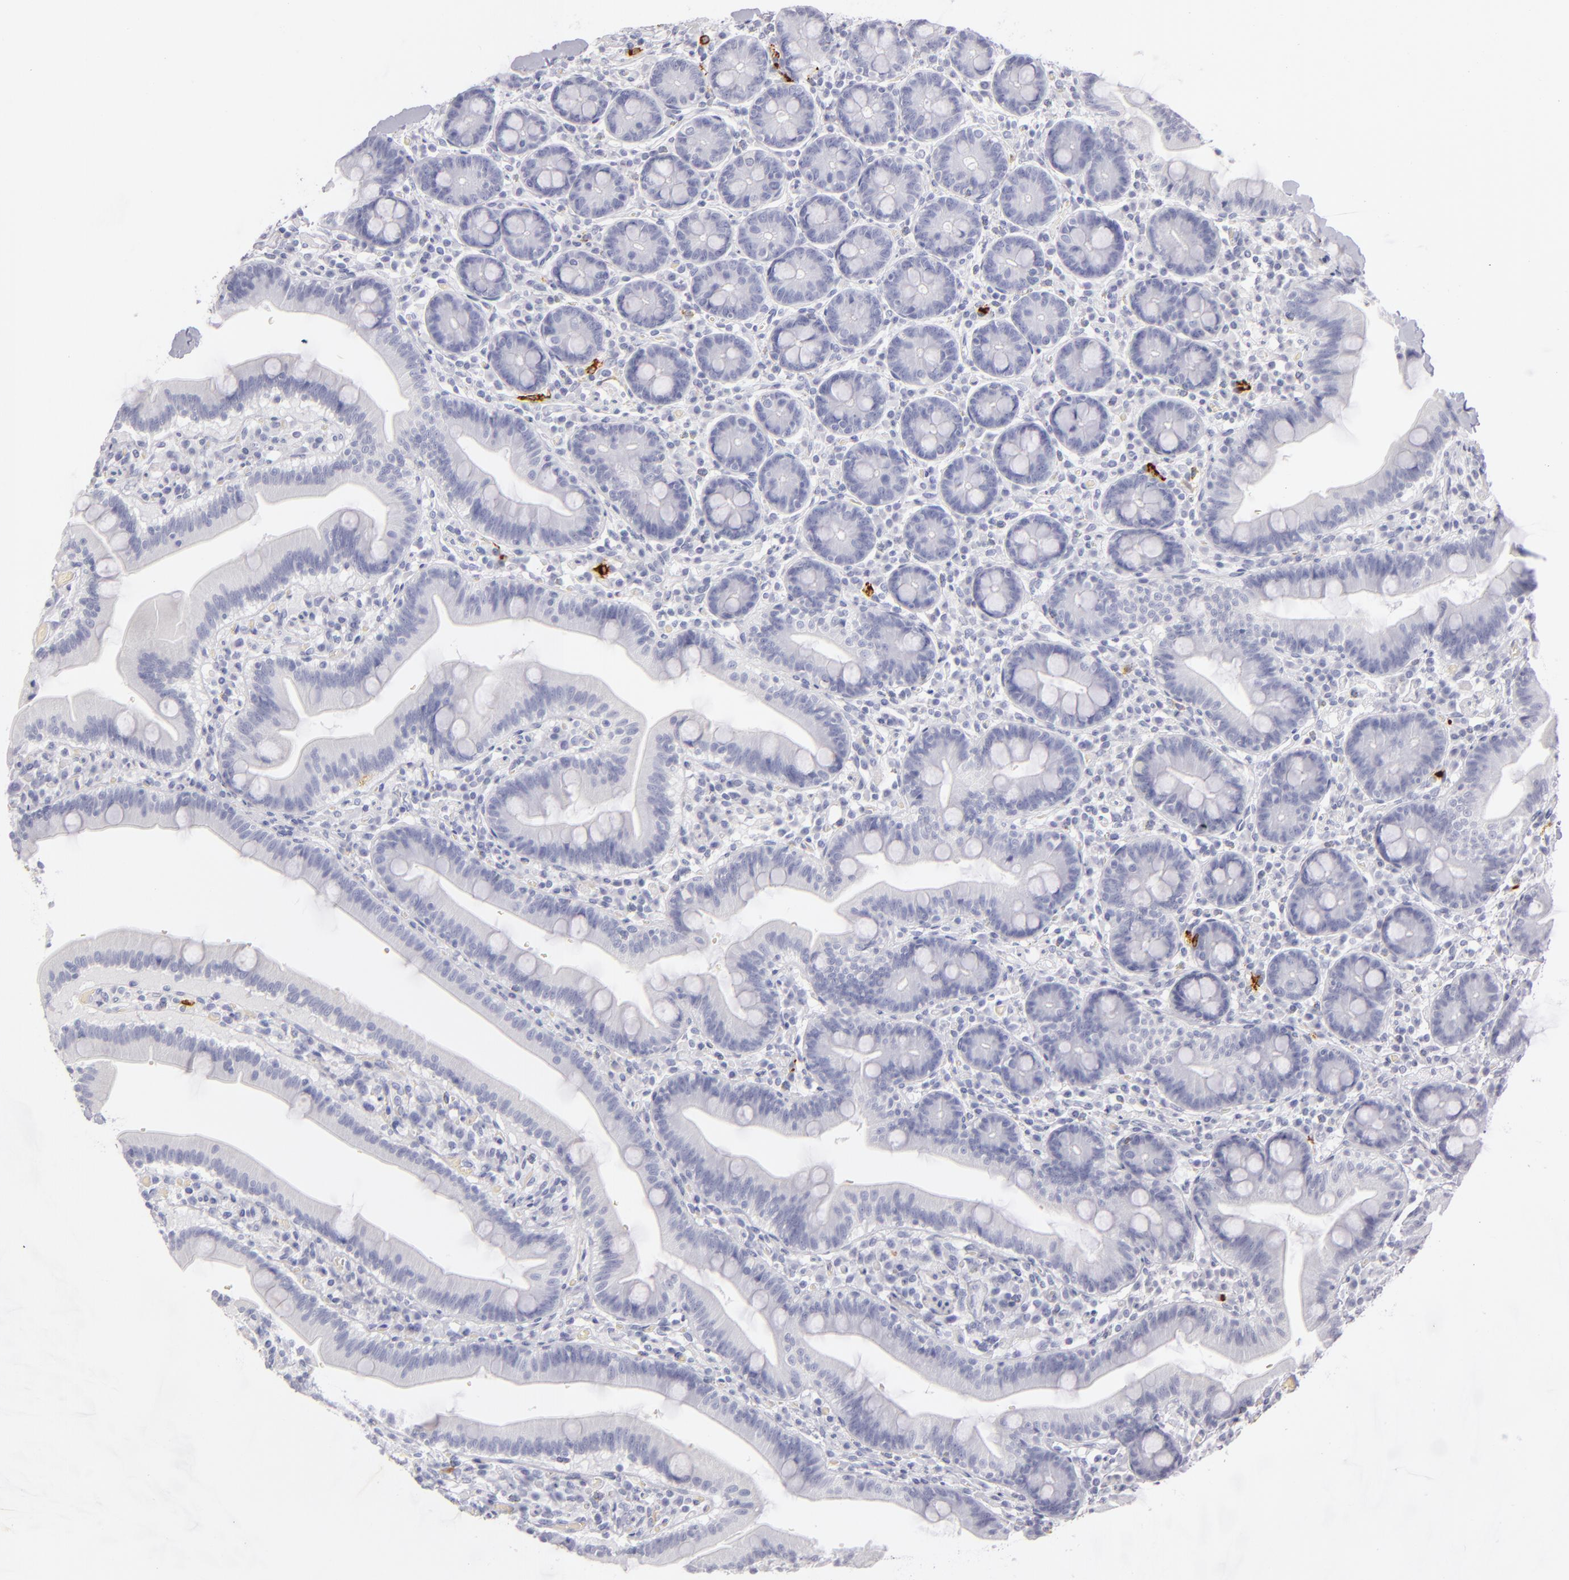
{"staining": {"intensity": "negative", "quantity": "none", "location": "none"}, "tissue": "duodenum", "cell_type": "Glandular cells", "image_type": "normal", "snomed": [{"axis": "morphology", "description": "Normal tissue, NOS"}, {"axis": "topography", "description": "Duodenum"}], "caption": "DAB (3,3'-diaminobenzidine) immunohistochemical staining of normal duodenum demonstrates no significant positivity in glandular cells.", "gene": "CD207", "patient": {"sex": "male", "age": 66}}